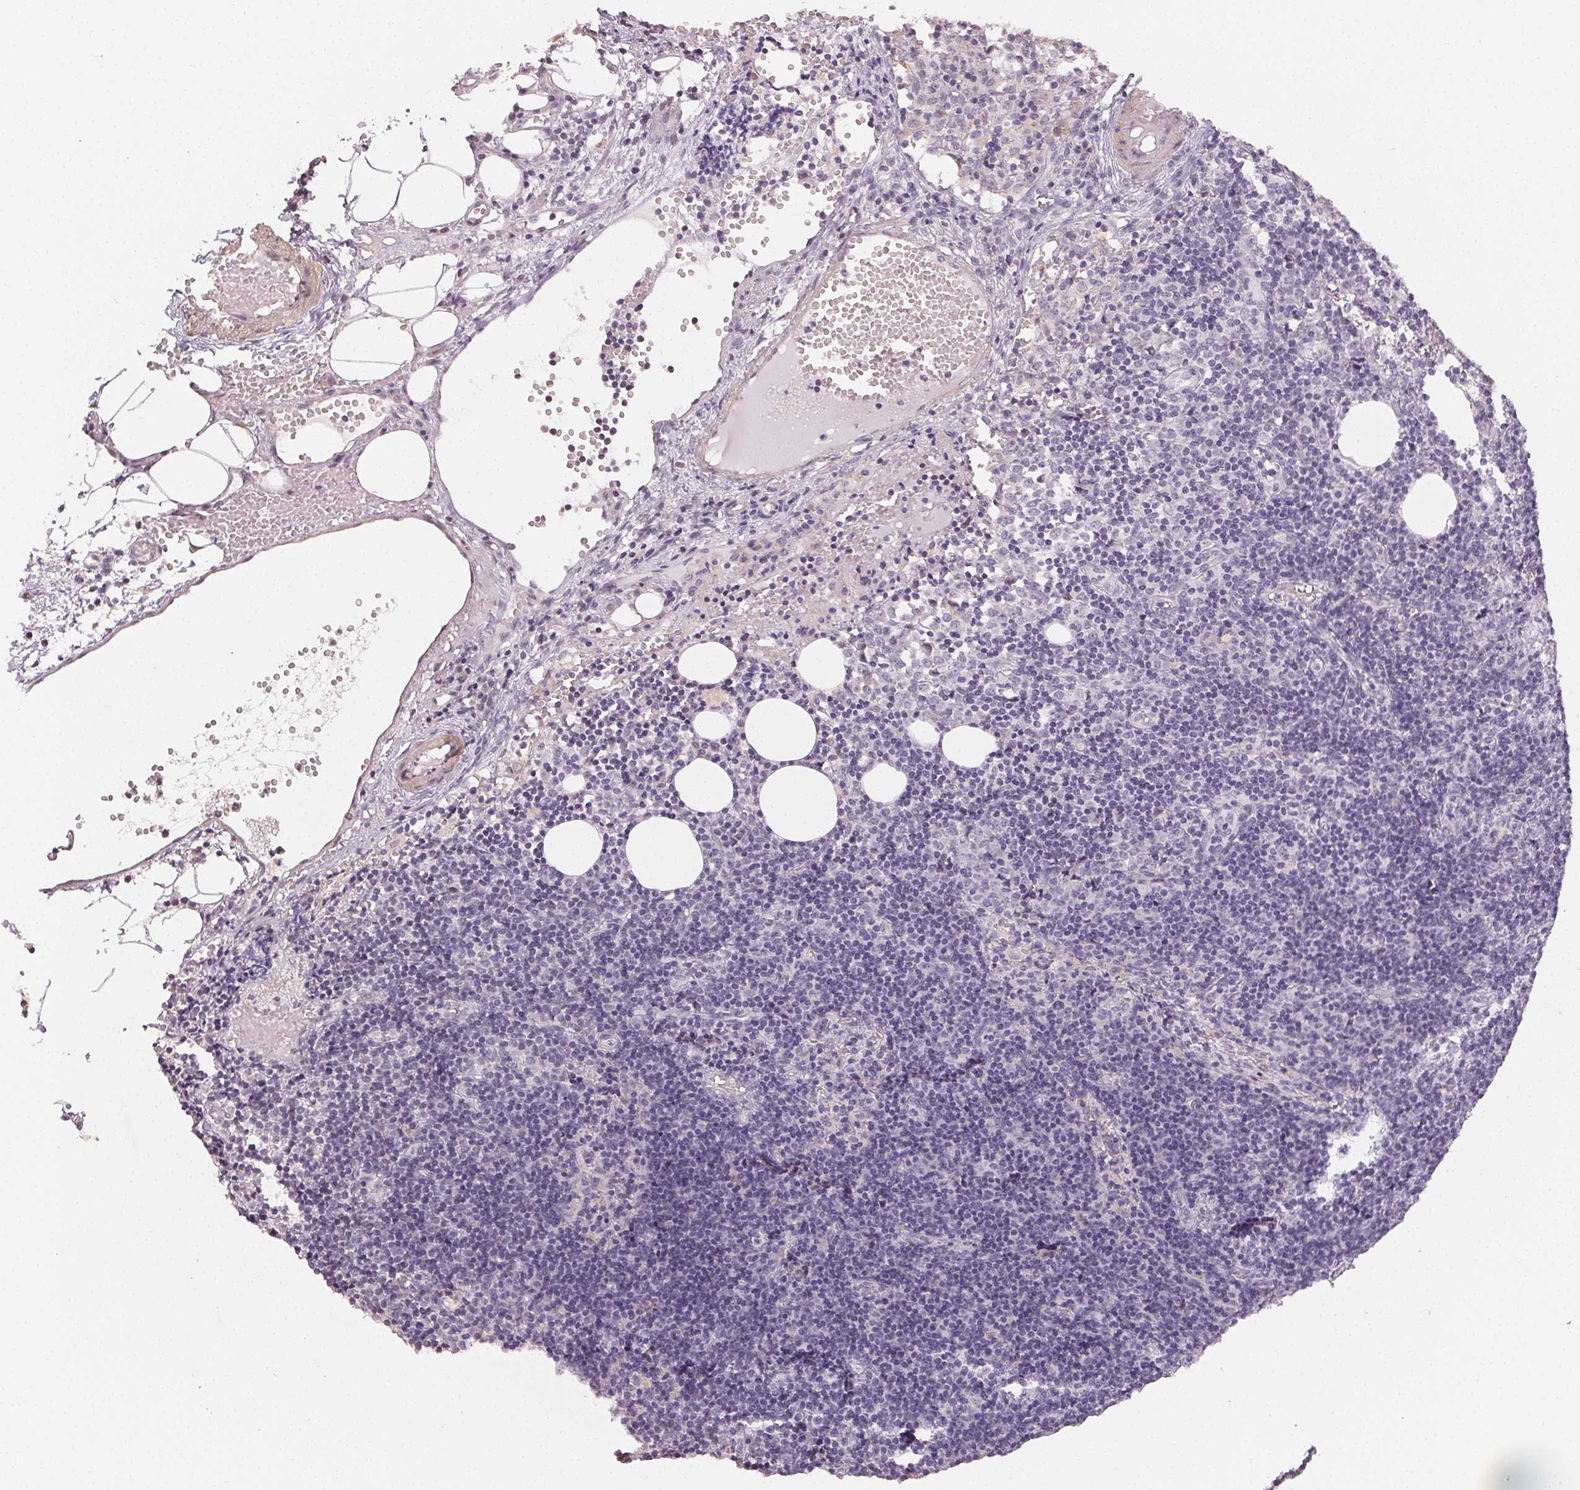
{"staining": {"intensity": "negative", "quantity": "none", "location": "none"}, "tissue": "lymph node", "cell_type": "Germinal center cells", "image_type": "normal", "snomed": [{"axis": "morphology", "description": "Normal tissue, NOS"}, {"axis": "topography", "description": "Lymph node"}], "caption": "Immunohistochemical staining of benign lymph node demonstrates no significant expression in germinal center cells.", "gene": "TMEM174", "patient": {"sex": "female", "age": 41}}